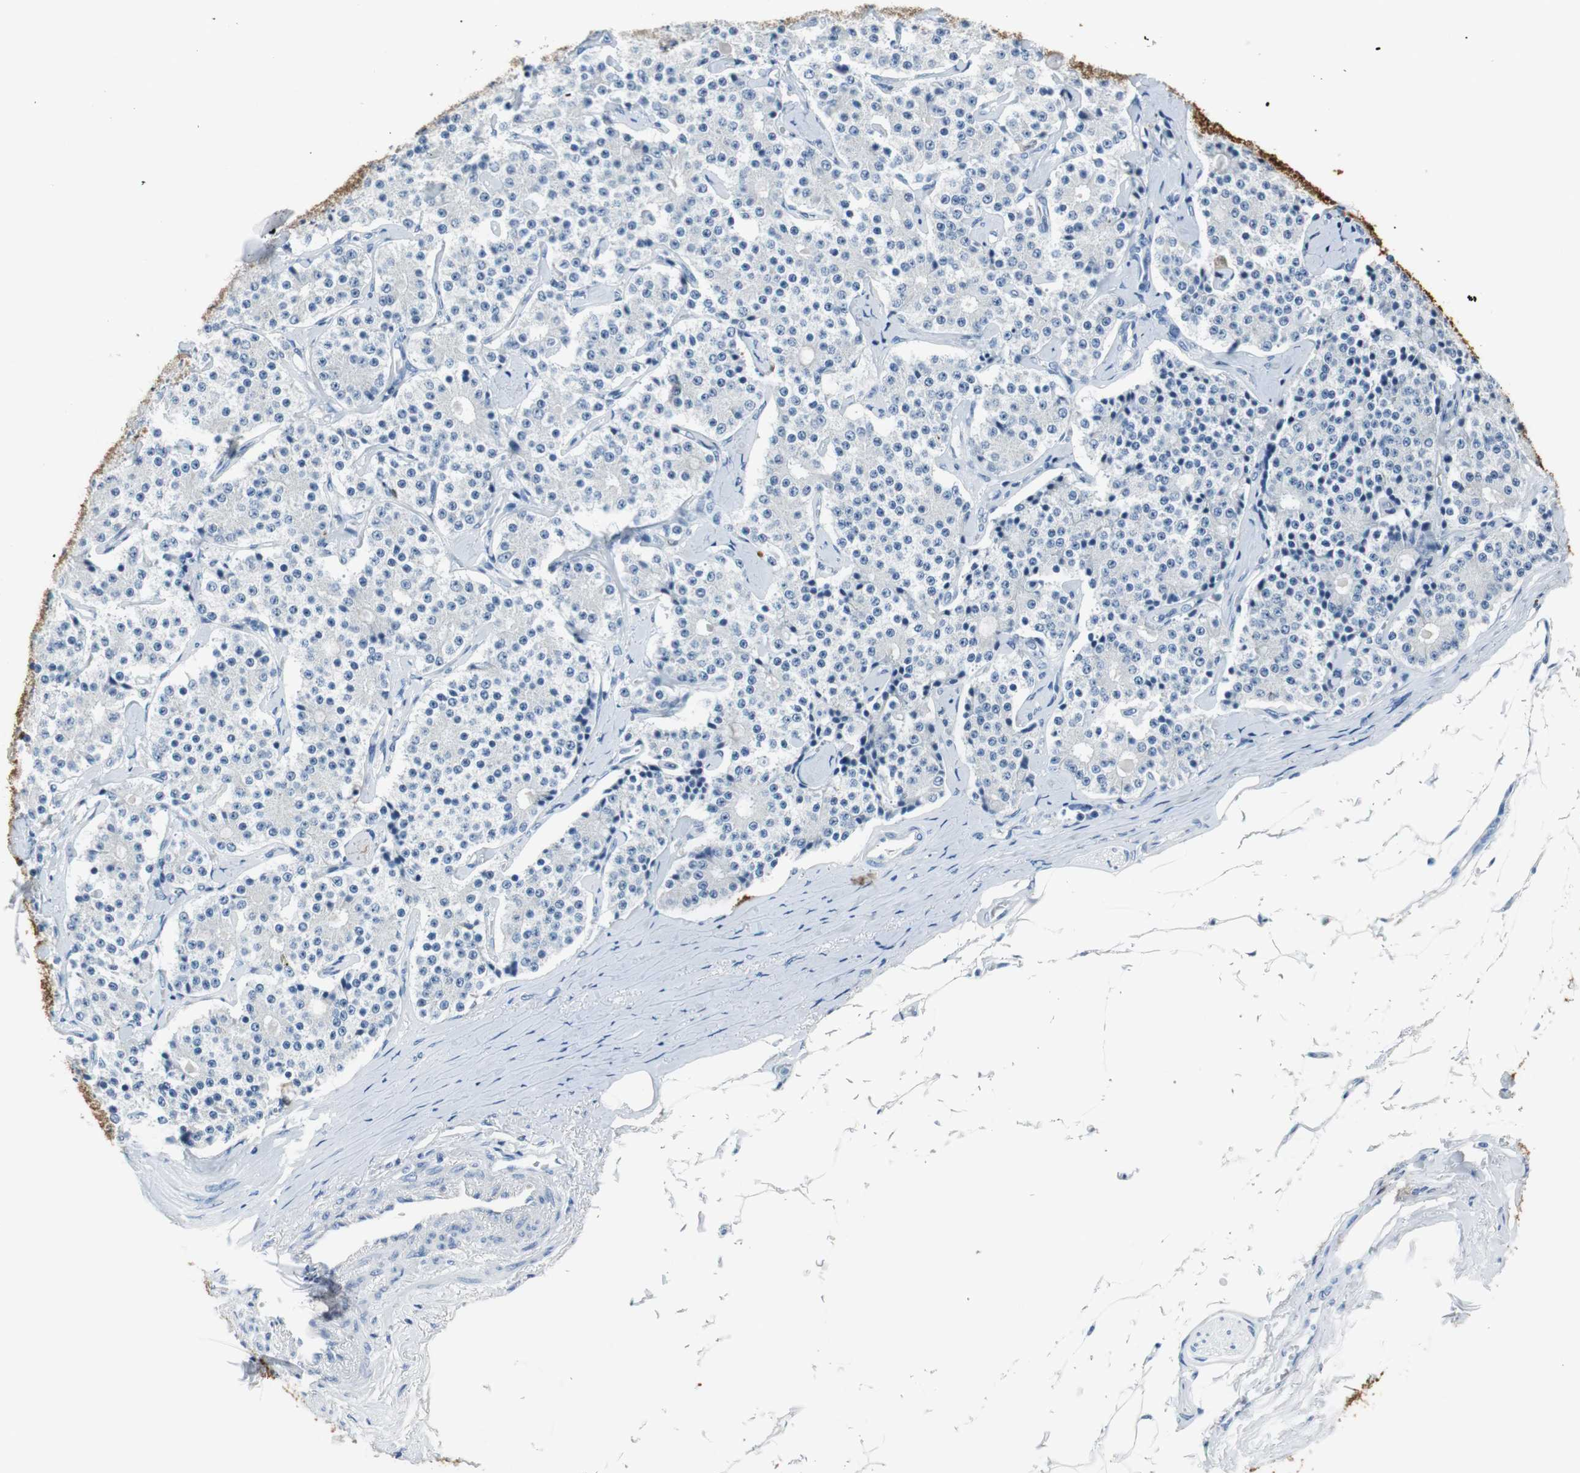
{"staining": {"intensity": "negative", "quantity": "none", "location": "none"}, "tissue": "carcinoid", "cell_type": "Tumor cells", "image_type": "cancer", "snomed": [{"axis": "morphology", "description": "Carcinoid, malignant, NOS"}, {"axis": "topography", "description": "Colon"}], "caption": "The photomicrograph exhibits no staining of tumor cells in carcinoid. The staining is performed using DAB (3,3'-diaminobenzidine) brown chromogen with nuclei counter-stained in using hematoxylin.", "gene": "FBP1", "patient": {"sex": "female", "age": 61}}